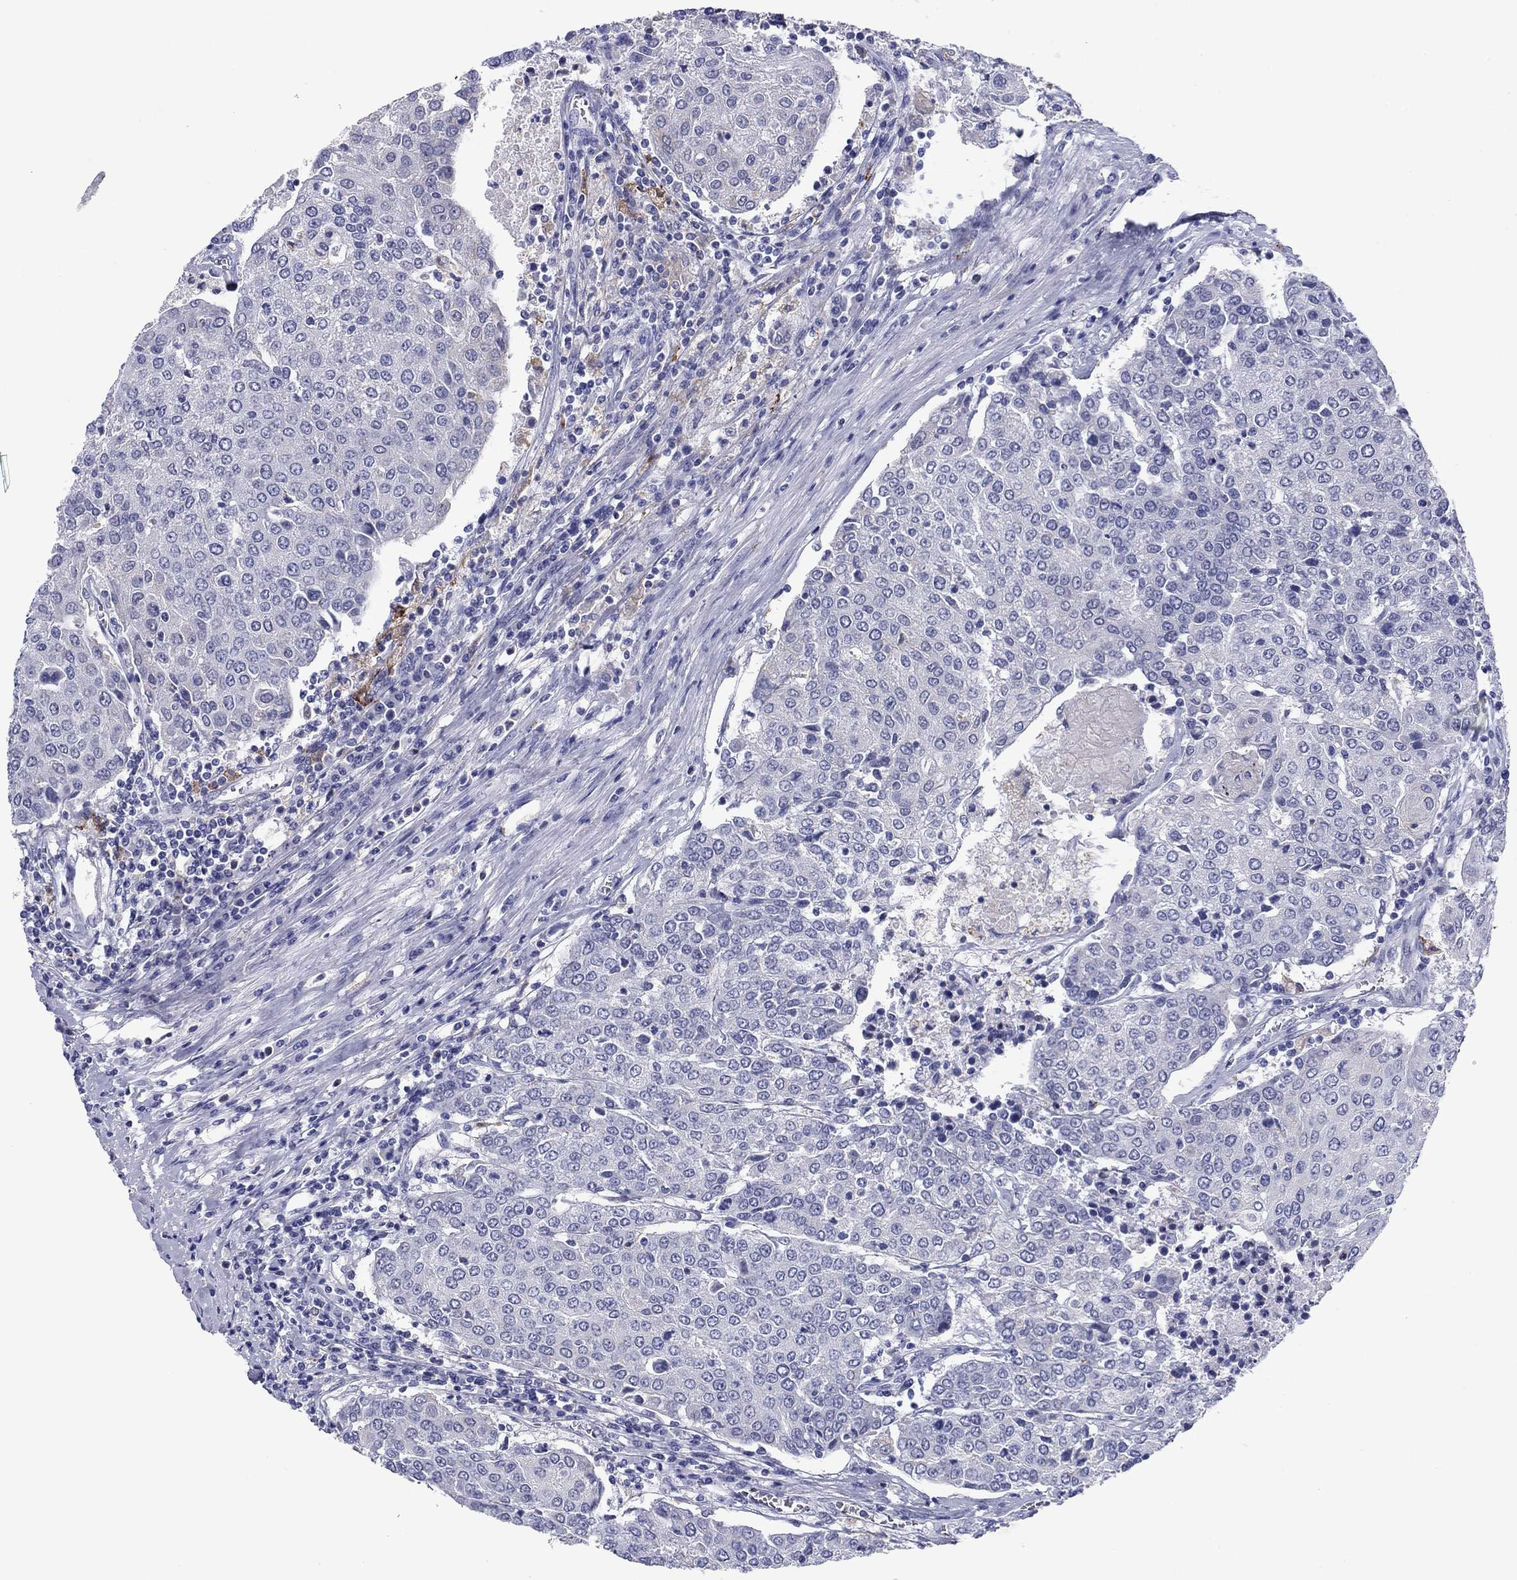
{"staining": {"intensity": "negative", "quantity": "none", "location": "none"}, "tissue": "urothelial cancer", "cell_type": "Tumor cells", "image_type": "cancer", "snomed": [{"axis": "morphology", "description": "Urothelial carcinoma, High grade"}, {"axis": "topography", "description": "Urinary bladder"}], "caption": "Immunohistochemical staining of urothelial carcinoma (high-grade) reveals no significant expression in tumor cells.", "gene": "TCFL5", "patient": {"sex": "female", "age": 85}}